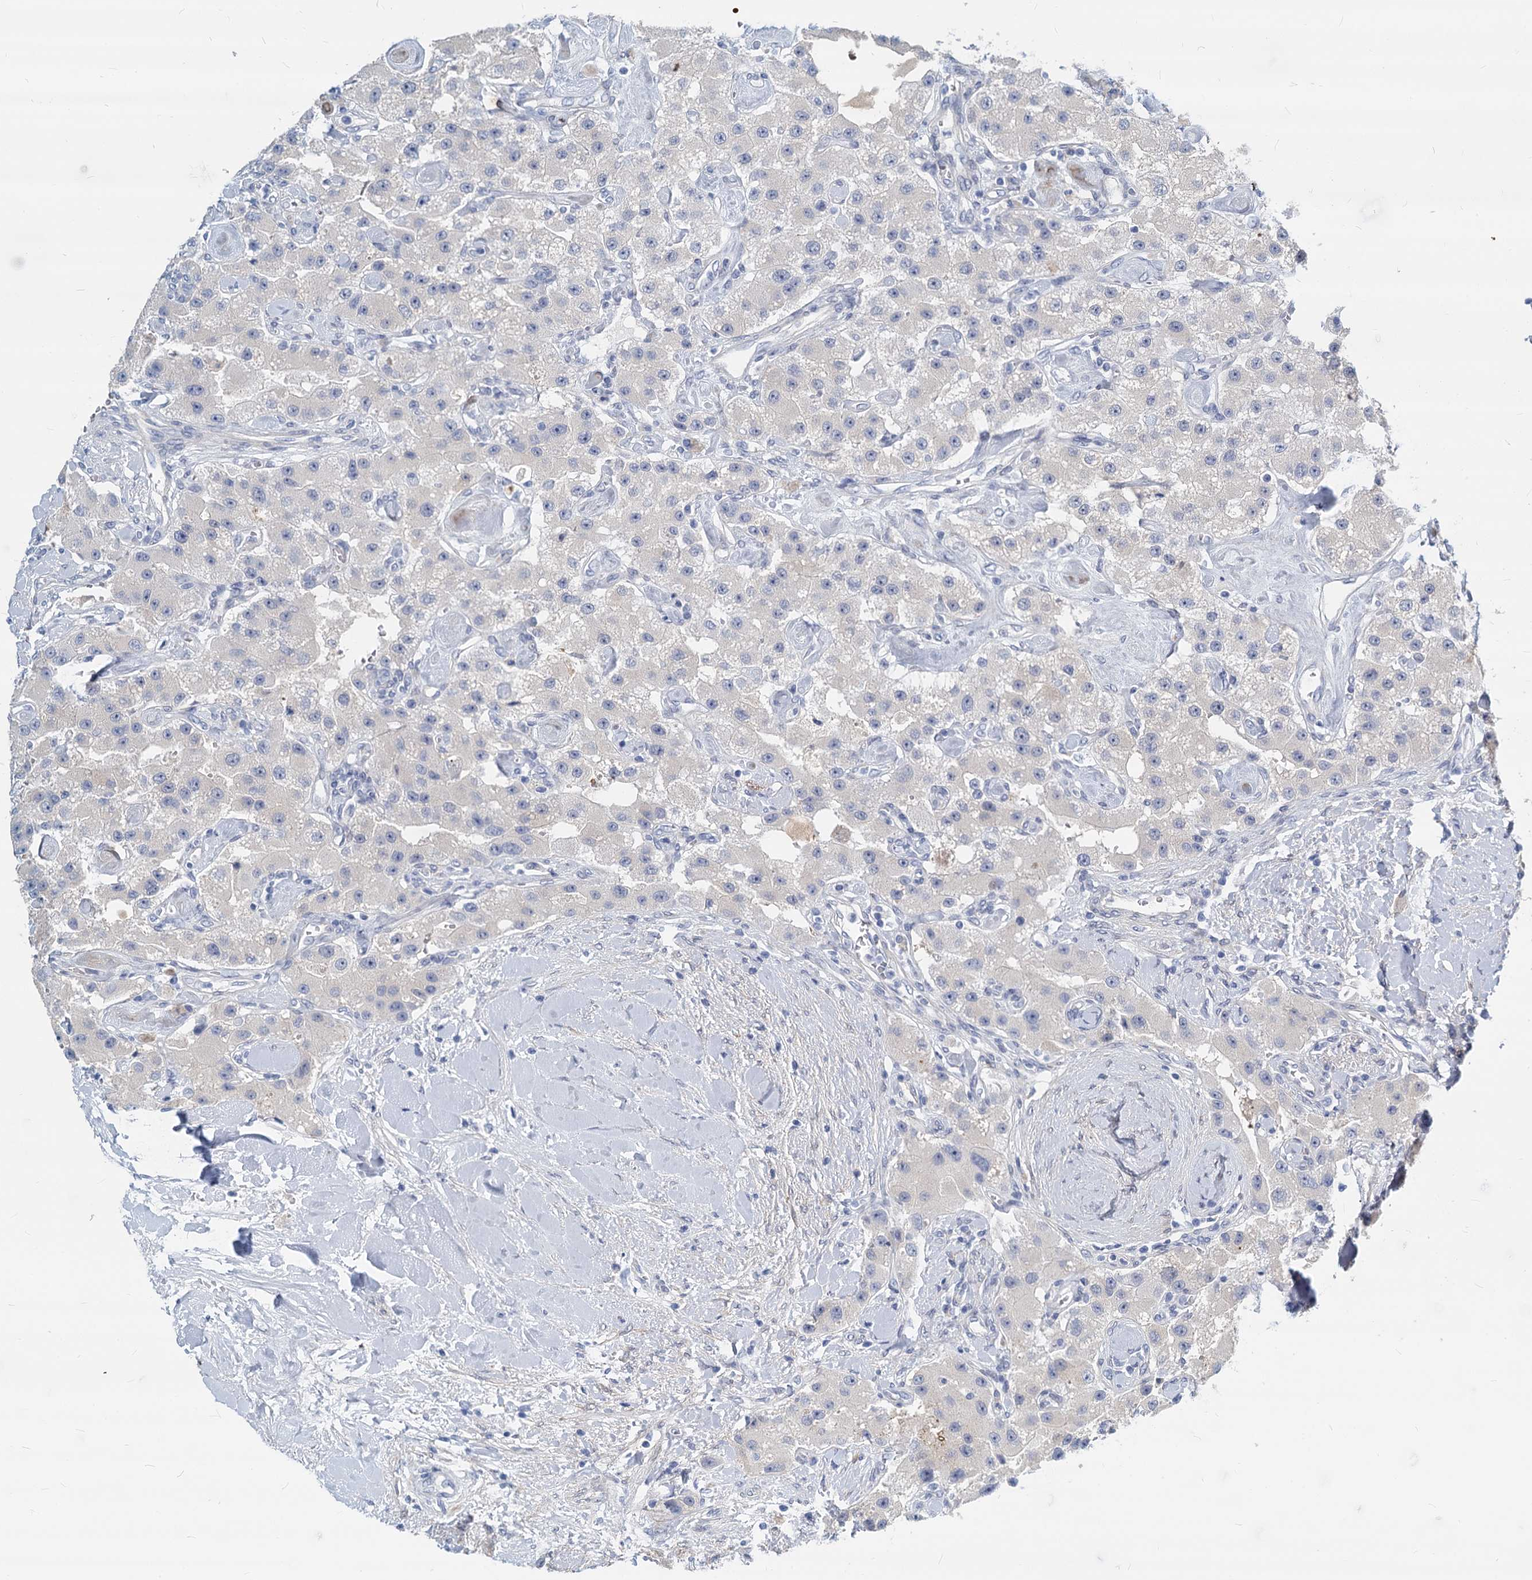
{"staining": {"intensity": "negative", "quantity": "none", "location": "none"}, "tissue": "carcinoid", "cell_type": "Tumor cells", "image_type": "cancer", "snomed": [{"axis": "morphology", "description": "Carcinoid, malignant, NOS"}, {"axis": "topography", "description": "Pancreas"}], "caption": "Image shows no significant protein positivity in tumor cells of carcinoid (malignant).", "gene": "GSTM3", "patient": {"sex": "male", "age": 41}}